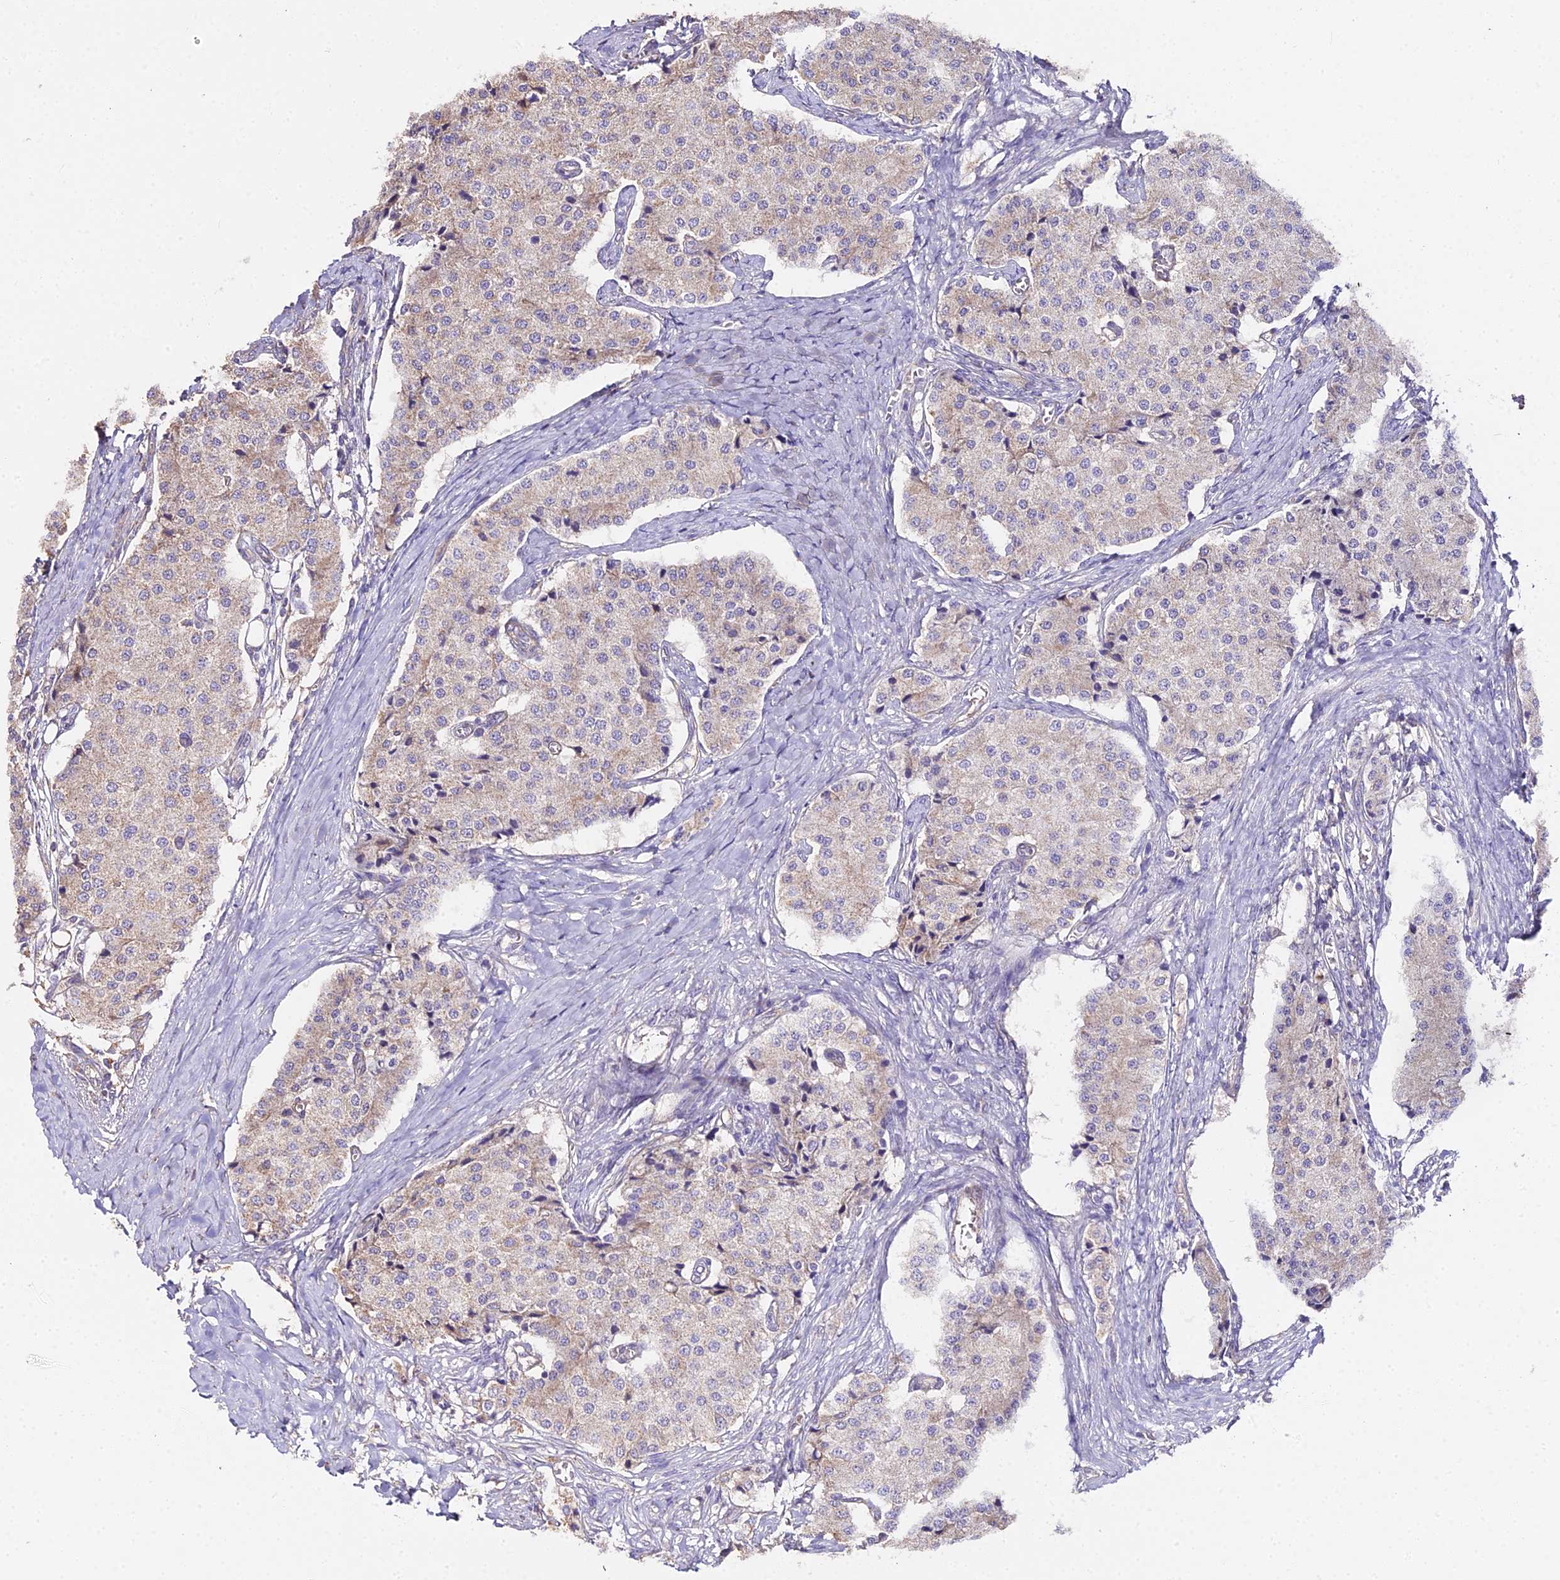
{"staining": {"intensity": "weak", "quantity": "25%-75%", "location": "cytoplasmic/membranous"}, "tissue": "carcinoid", "cell_type": "Tumor cells", "image_type": "cancer", "snomed": [{"axis": "morphology", "description": "Carcinoid, malignant, NOS"}, {"axis": "topography", "description": "Colon"}], "caption": "Immunohistochemistry (IHC) of malignant carcinoid shows low levels of weak cytoplasmic/membranous expression in about 25%-75% of tumor cells. The protein of interest is shown in brown color, while the nuclei are stained blue.", "gene": "METTL13", "patient": {"sex": "female", "age": 52}}